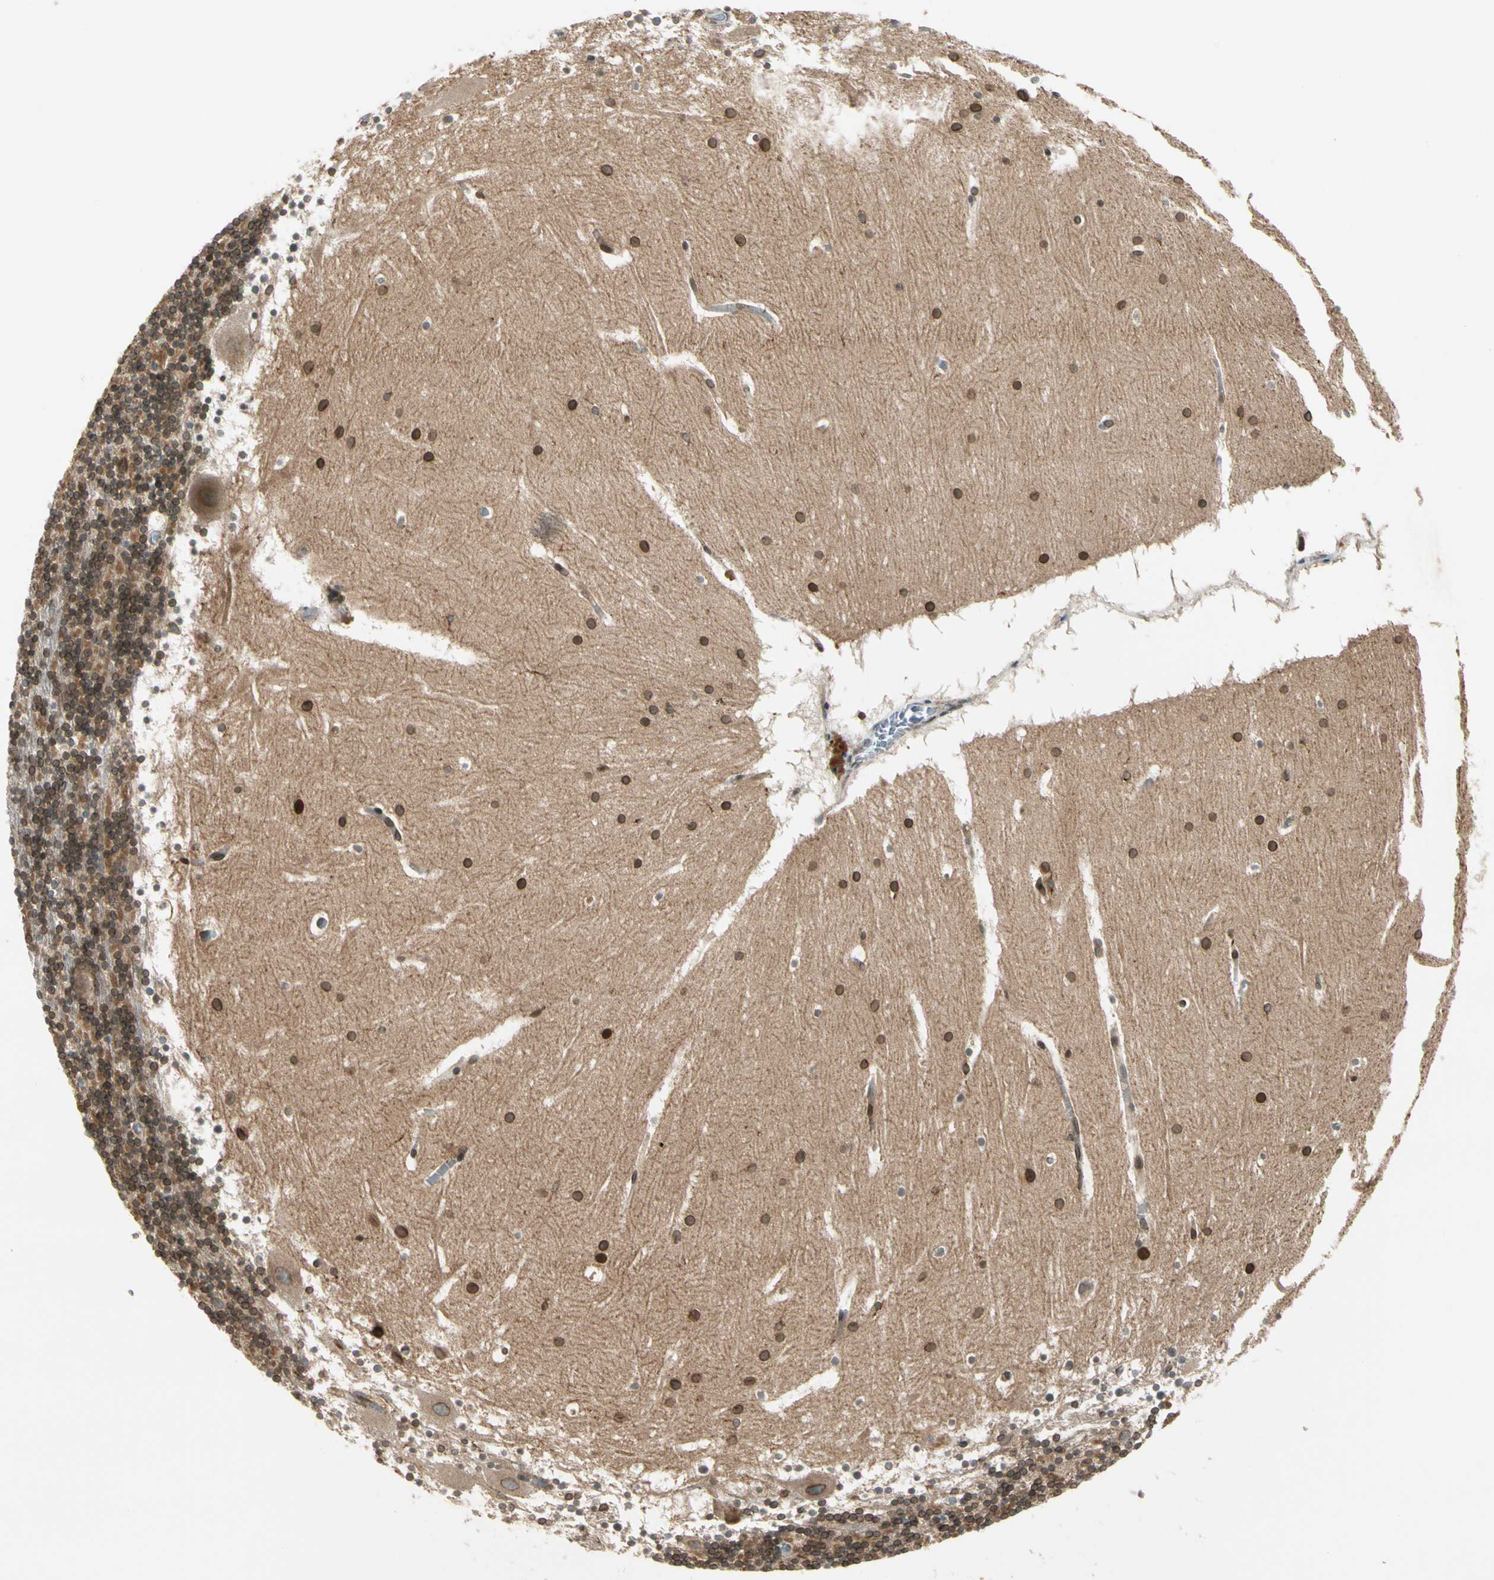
{"staining": {"intensity": "moderate", "quantity": ">75%", "location": "cytoplasmic/membranous,nuclear"}, "tissue": "cerebellum", "cell_type": "Cells in granular layer", "image_type": "normal", "snomed": [{"axis": "morphology", "description": "Normal tissue, NOS"}, {"axis": "topography", "description": "Cerebellum"}], "caption": "This photomicrograph exhibits IHC staining of unremarkable human cerebellum, with medium moderate cytoplasmic/membranous,nuclear staining in approximately >75% of cells in granular layer.", "gene": "TRIO", "patient": {"sex": "male", "age": 45}}